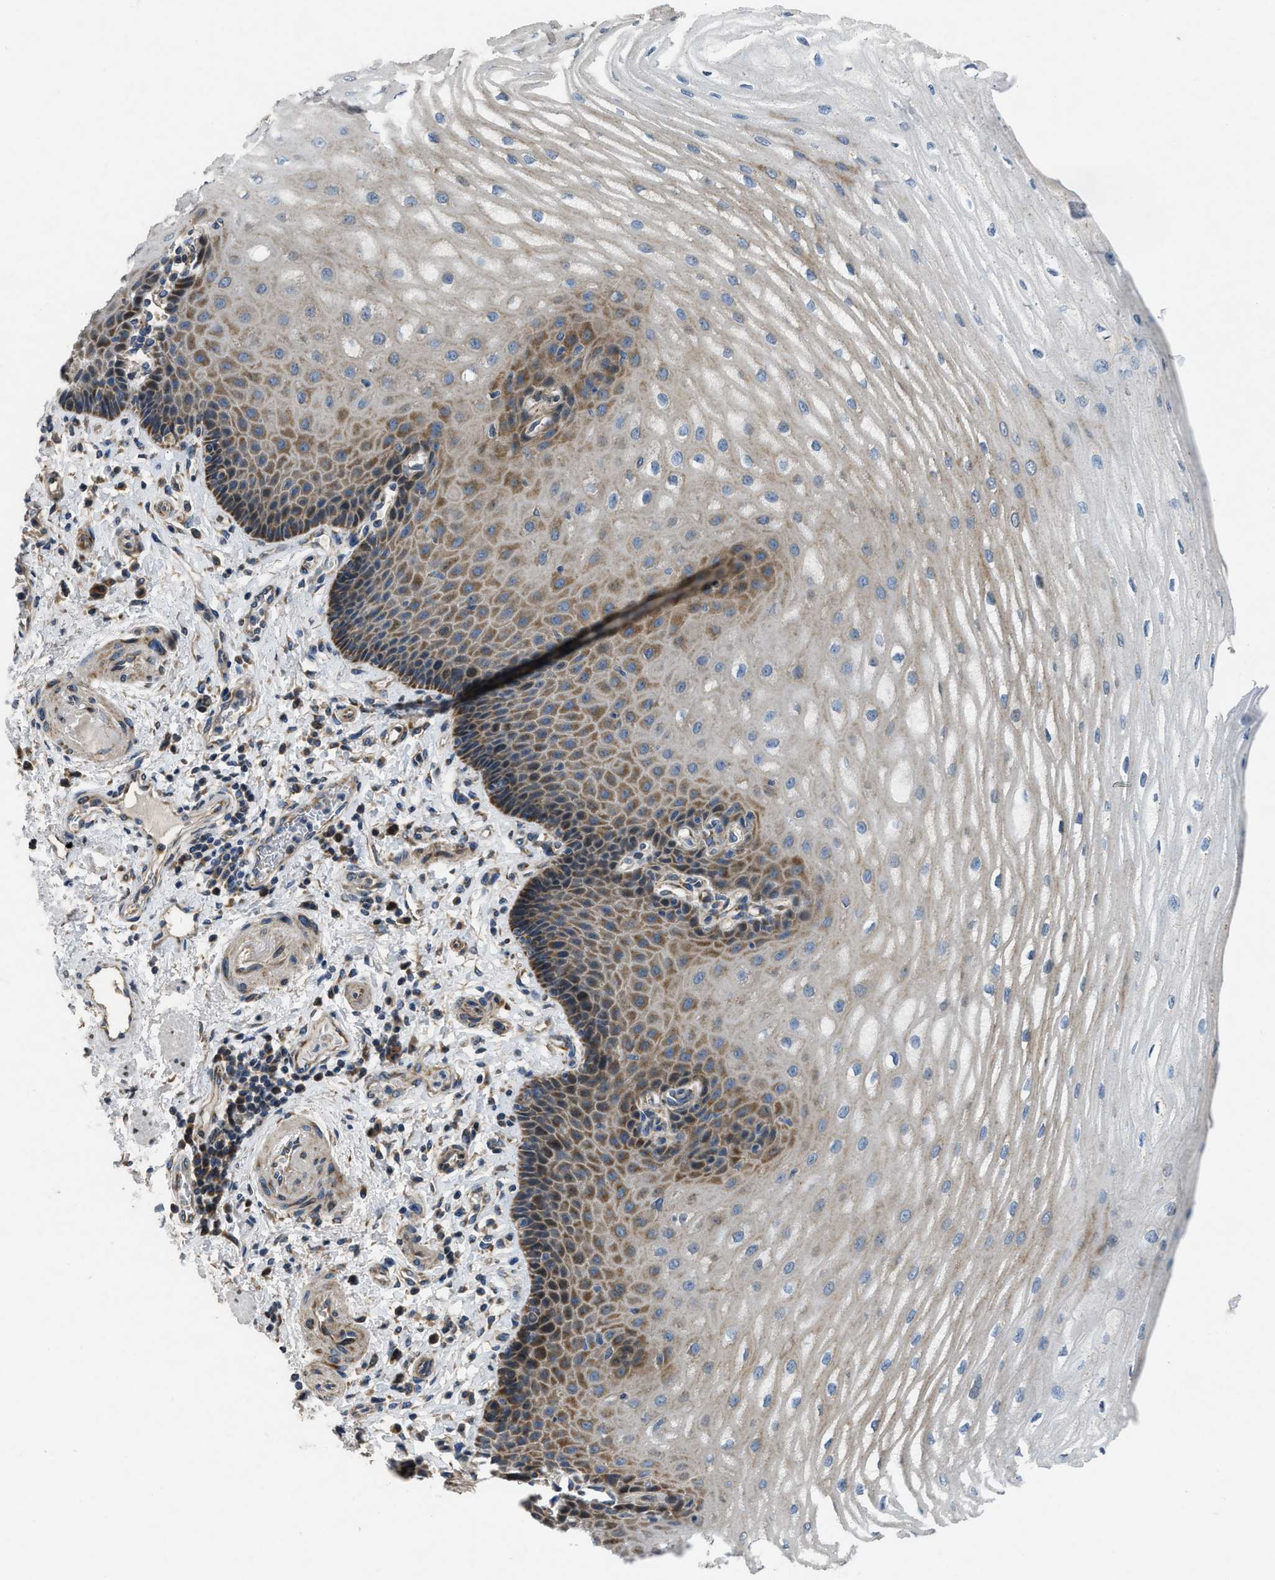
{"staining": {"intensity": "moderate", "quantity": ">75%", "location": "cytoplasmic/membranous"}, "tissue": "esophagus", "cell_type": "Squamous epithelial cells", "image_type": "normal", "snomed": [{"axis": "morphology", "description": "Normal tissue, NOS"}, {"axis": "topography", "description": "Esophagus"}], "caption": "Protein expression analysis of unremarkable human esophagus reveals moderate cytoplasmic/membranous positivity in approximately >75% of squamous epithelial cells. (IHC, brightfield microscopy, high magnification).", "gene": "TMEM150A", "patient": {"sex": "male", "age": 54}}